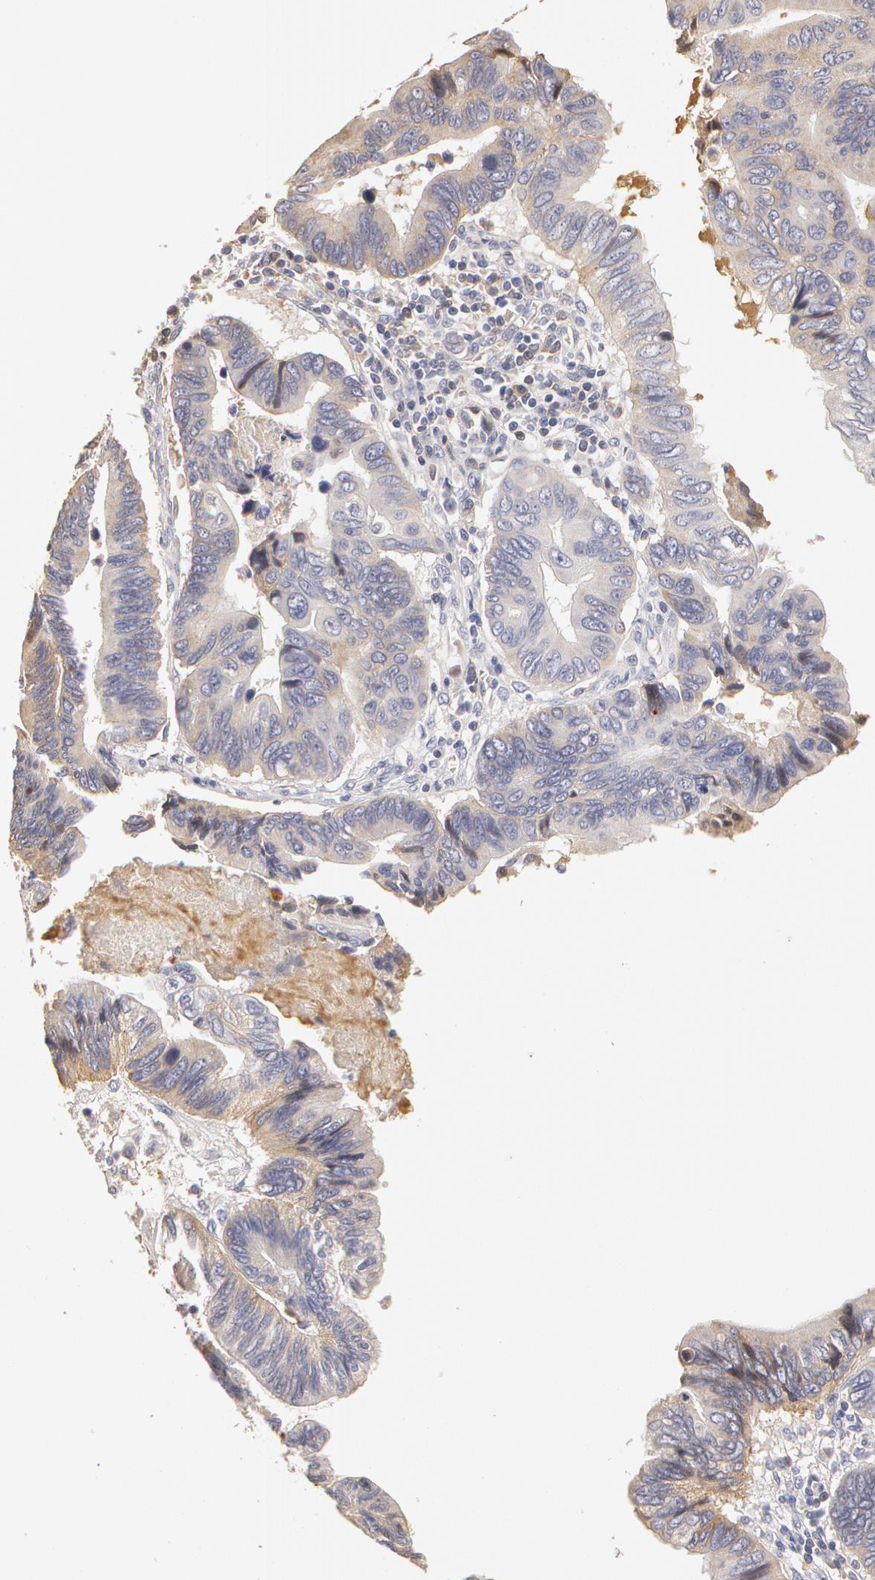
{"staining": {"intensity": "weak", "quantity": ">75%", "location": "cytoplasmic/membranous"}, "tissue": "pancreatic cancer", "cell_type": "Tumor cells", "image_type": "cancer", "snomed": [{"axis": "morphology", "description": "Adenocarcinoma, NOS"}, {"axis": "topography", "description": "Pancreas"}], "caption": "Immunohistochemistry (IHC) photomicrograph of human pancreatic cancer (adenocarcinoma) stained for a protein (brown), which demonstrates low levels of weak cytoplasmic/membranous positivity in approximately >75% of tumor cells.", "gene": "TF", "patient": {"sex": "female", "age": 70}}